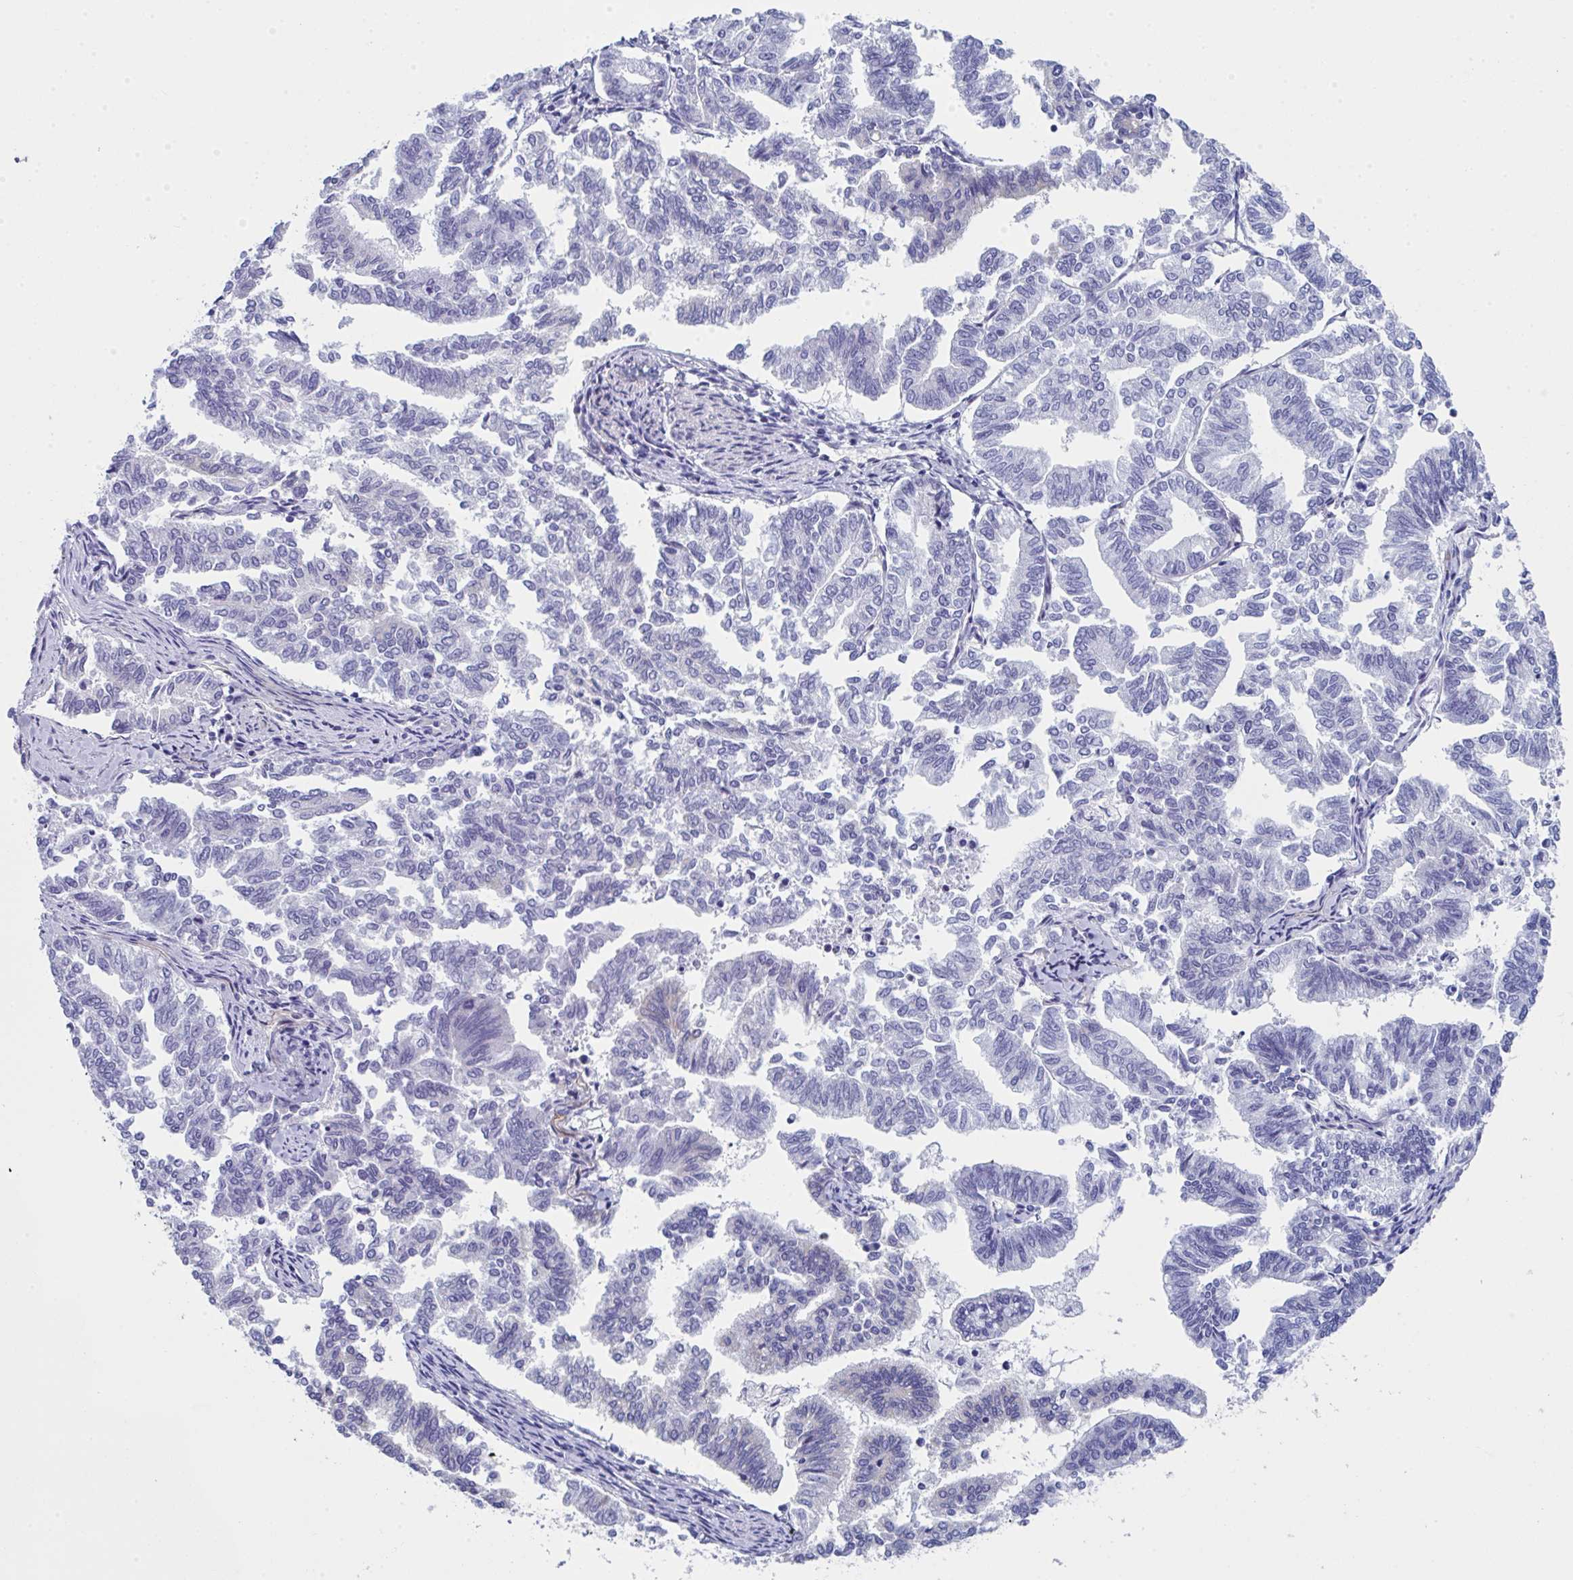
{"staining": {"intensity": "negative", "quantity": "none", "location": "none"}, "tissue": "endometrial cancer", "cell_type": "Tumor cells", "image_type": "cancer", "snomed": [{"axis": "morphology", "description": "Adenocarcinoma, NOS"}, {"axis": "topography", "description": "Endometrium"}], "caption": "Immunohistochemistry (IHC) image of neoplastic tissue: human endometrial adenocarcinoma stained with DAB displays no significant protein positivity in tumor cells. (Immunohistochemistry (IHC), brightfield microscopy, high magnification).", "gene": "LPIN3", "patient": {"sex": "female", "age": 79}}